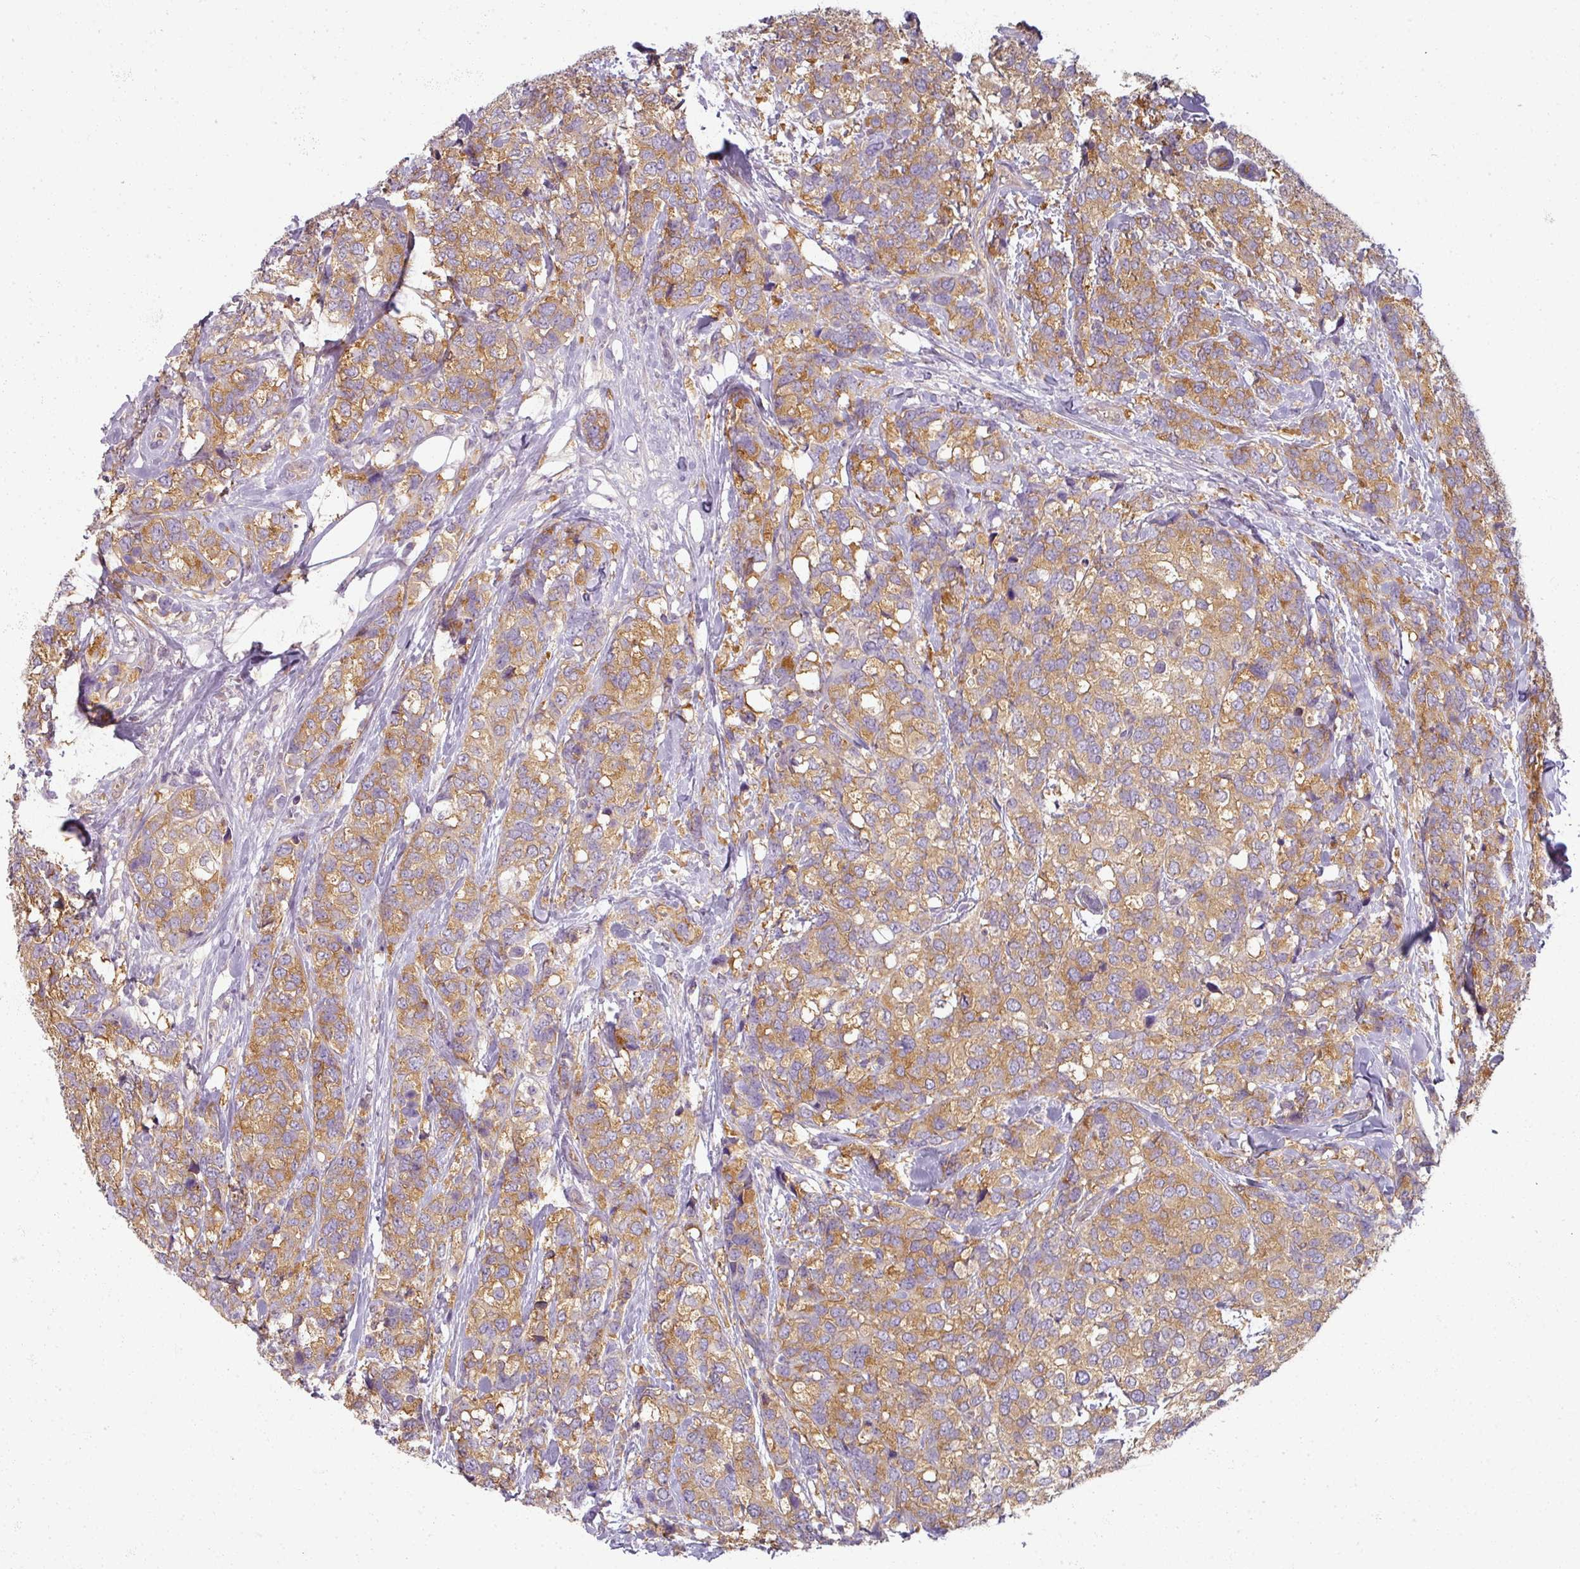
{"staining": {"intensity": "moderate", "quantity": ">75%", "location": "cytoplasmic/membranous"}, "tissue": "breast cancer", "cell_type": "Tumor cells", "image_type": "cancer", "snomed": [{"axis": "morphology", "description": "Lobular carcinoma"}, {"axis": "topography", "description": "Breast"}], "caption": "Human lobular carcinoma (breast) stained for a protein (brown) reveals moderate cytoplasmic/membranous positive expression in approximately >75% of tumor cells.", "gene": "AGPAT4", "patient": {"sex": "female", "age": 59}}